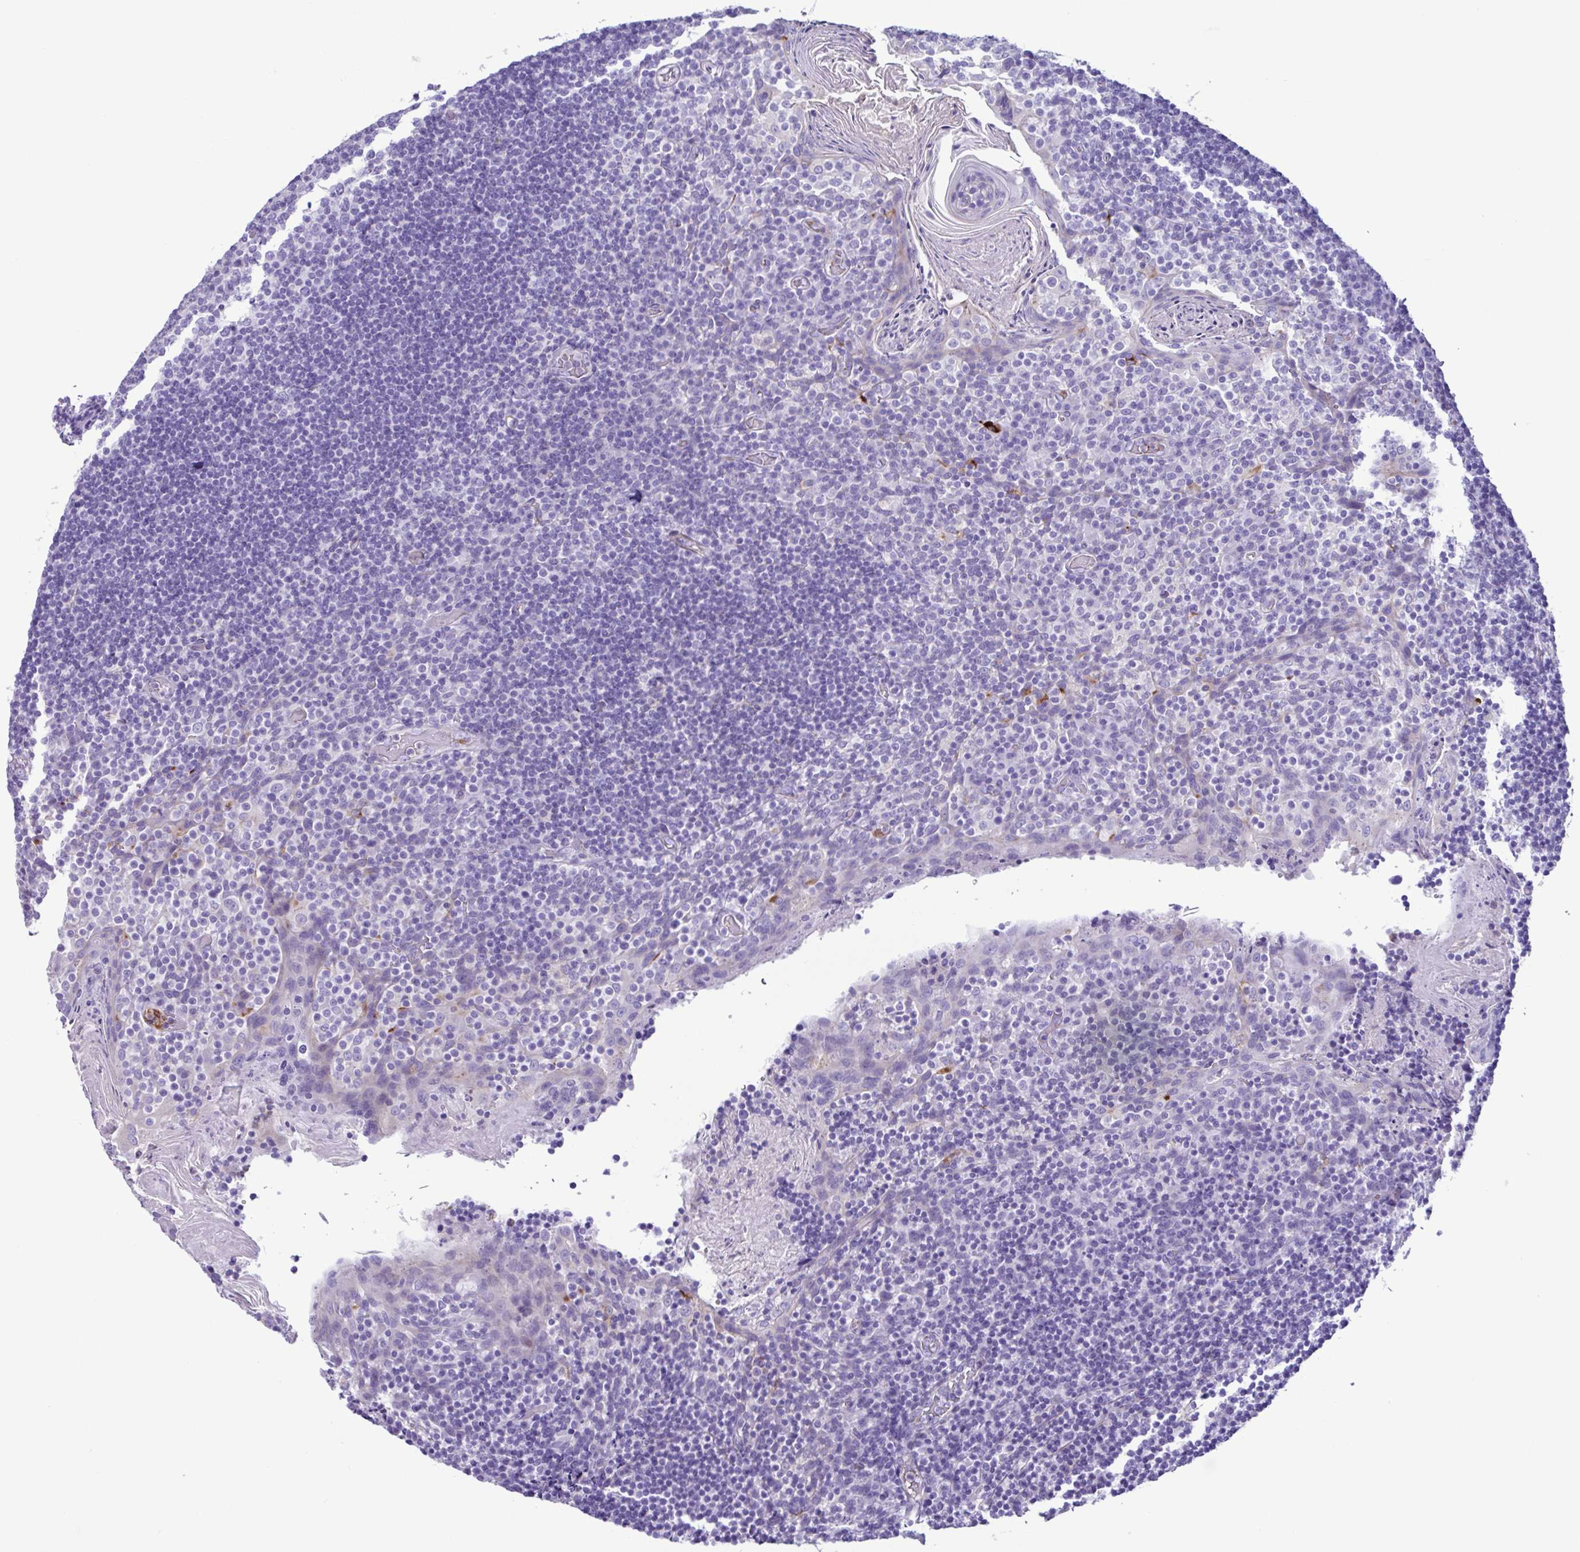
{"staining": {"intensity": "negative", "quantity": "none", "location": "none"}, "tissue": "tonsil", "cell_type": "Germinal center cells", "image_type": "normal", "snomed": [{"axis": "morphology", "description": "Normal tissue, NOS"}, {"axis": "topography", "description": "Tonsil"}], "caption": "Benign tonsil was stained to show a protein in brown. There is no significant staining in germinal center cells.", "gene": "CYP11B1", "patient": {"sex": "female", "age": 10}}